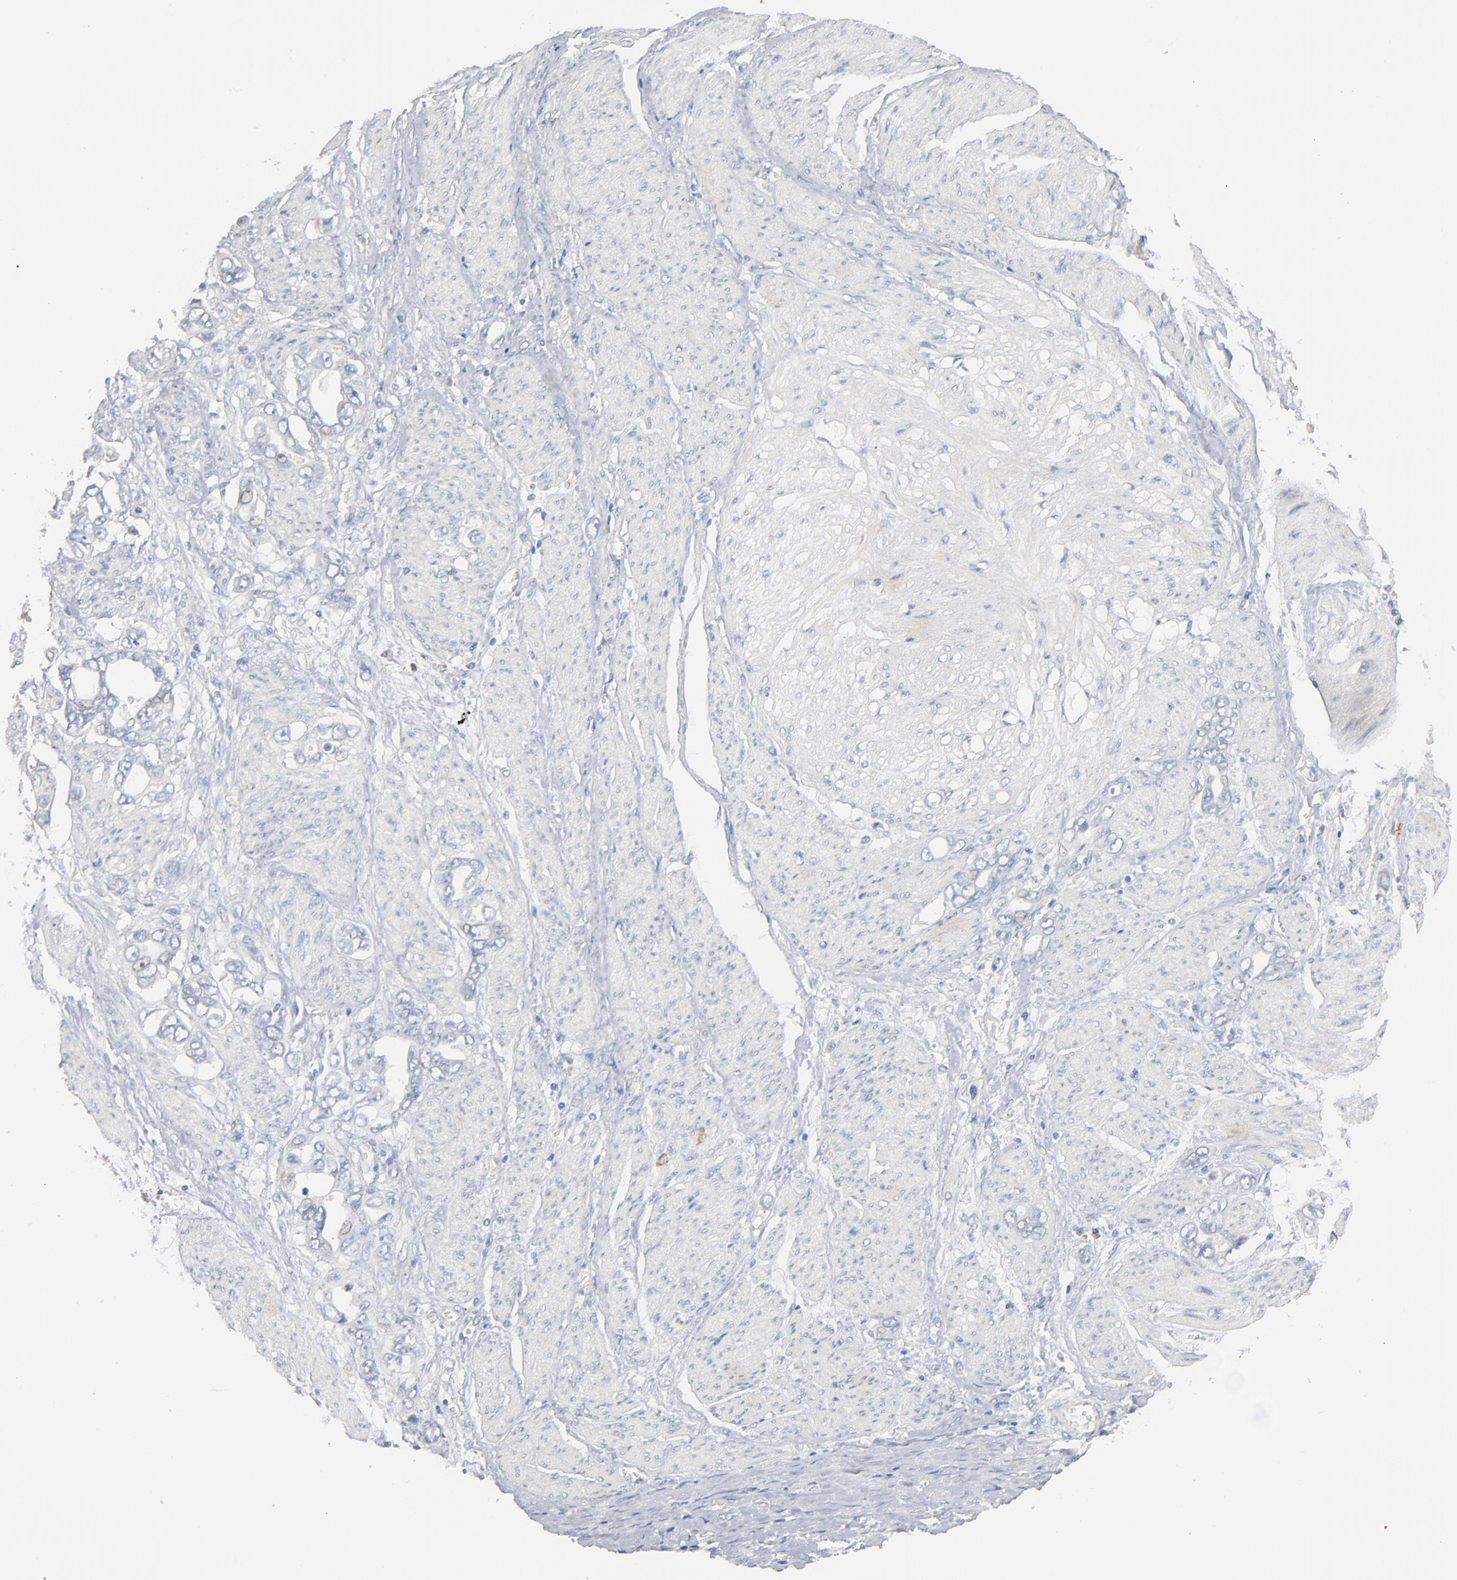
{"staining": {"intensity": "negative", "quantity": "none", "location": "none"}, "tissue": "stomach cancer", "cell_type": "Tumor cells", "image_type": "cancer", "snomed": [{"axis": "morphology", "description": "Adenocarcinoma, NOS"}, {"axis": "topography", "description": "Stomach"}], "caption": "Human stomach cancer stained for a protein using IHC shows no positivity in tumor cells.", "gene": "ZDHHC8", "patient": {"sex": "male", "age": 78}}